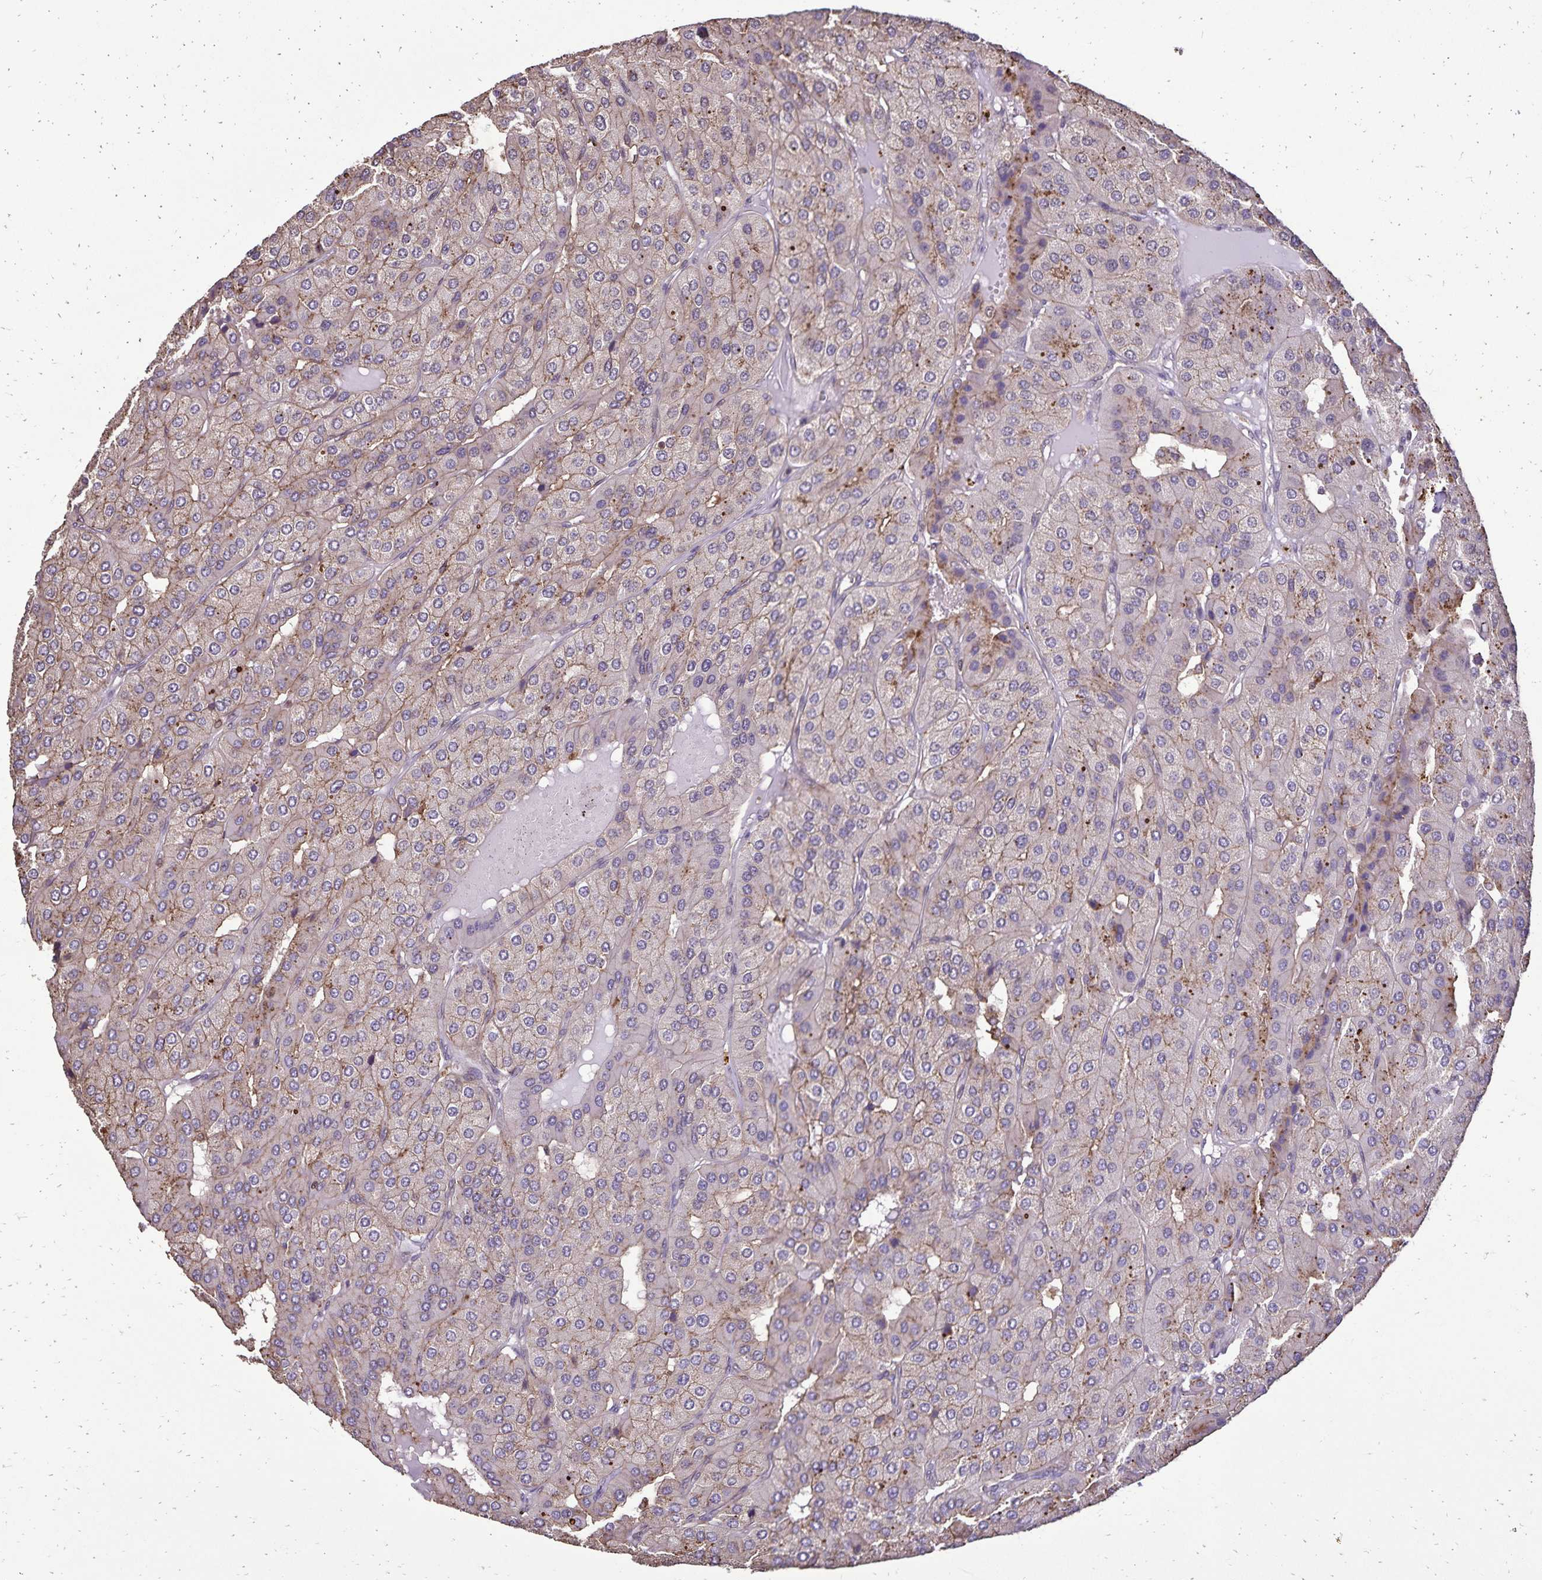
{"staining": {"intensity": "weak", "quantity": "25%-75%", "location": "cytoplasmic/membranous"}, "tissue": "parathyroid gland", "cell_type": "Glandular cells", "image_type": "normal", "snomed": [{"axis": "morphology", "description": "Normal tissue, NOS"}, {"axis": "morphology", "description": "Adenoma, NOS"}, {"axis": "topography", "description": "Parathyroid gland"}], "caption": "Unremarkable parathyroid gland displays weak cytoplasmic/membranous positivity in about 25%-75% of glandular cells, visualized by immunohistochemistry.", "gene": "CHMP1B", "patient": {"sex": "female", "age": 86}}